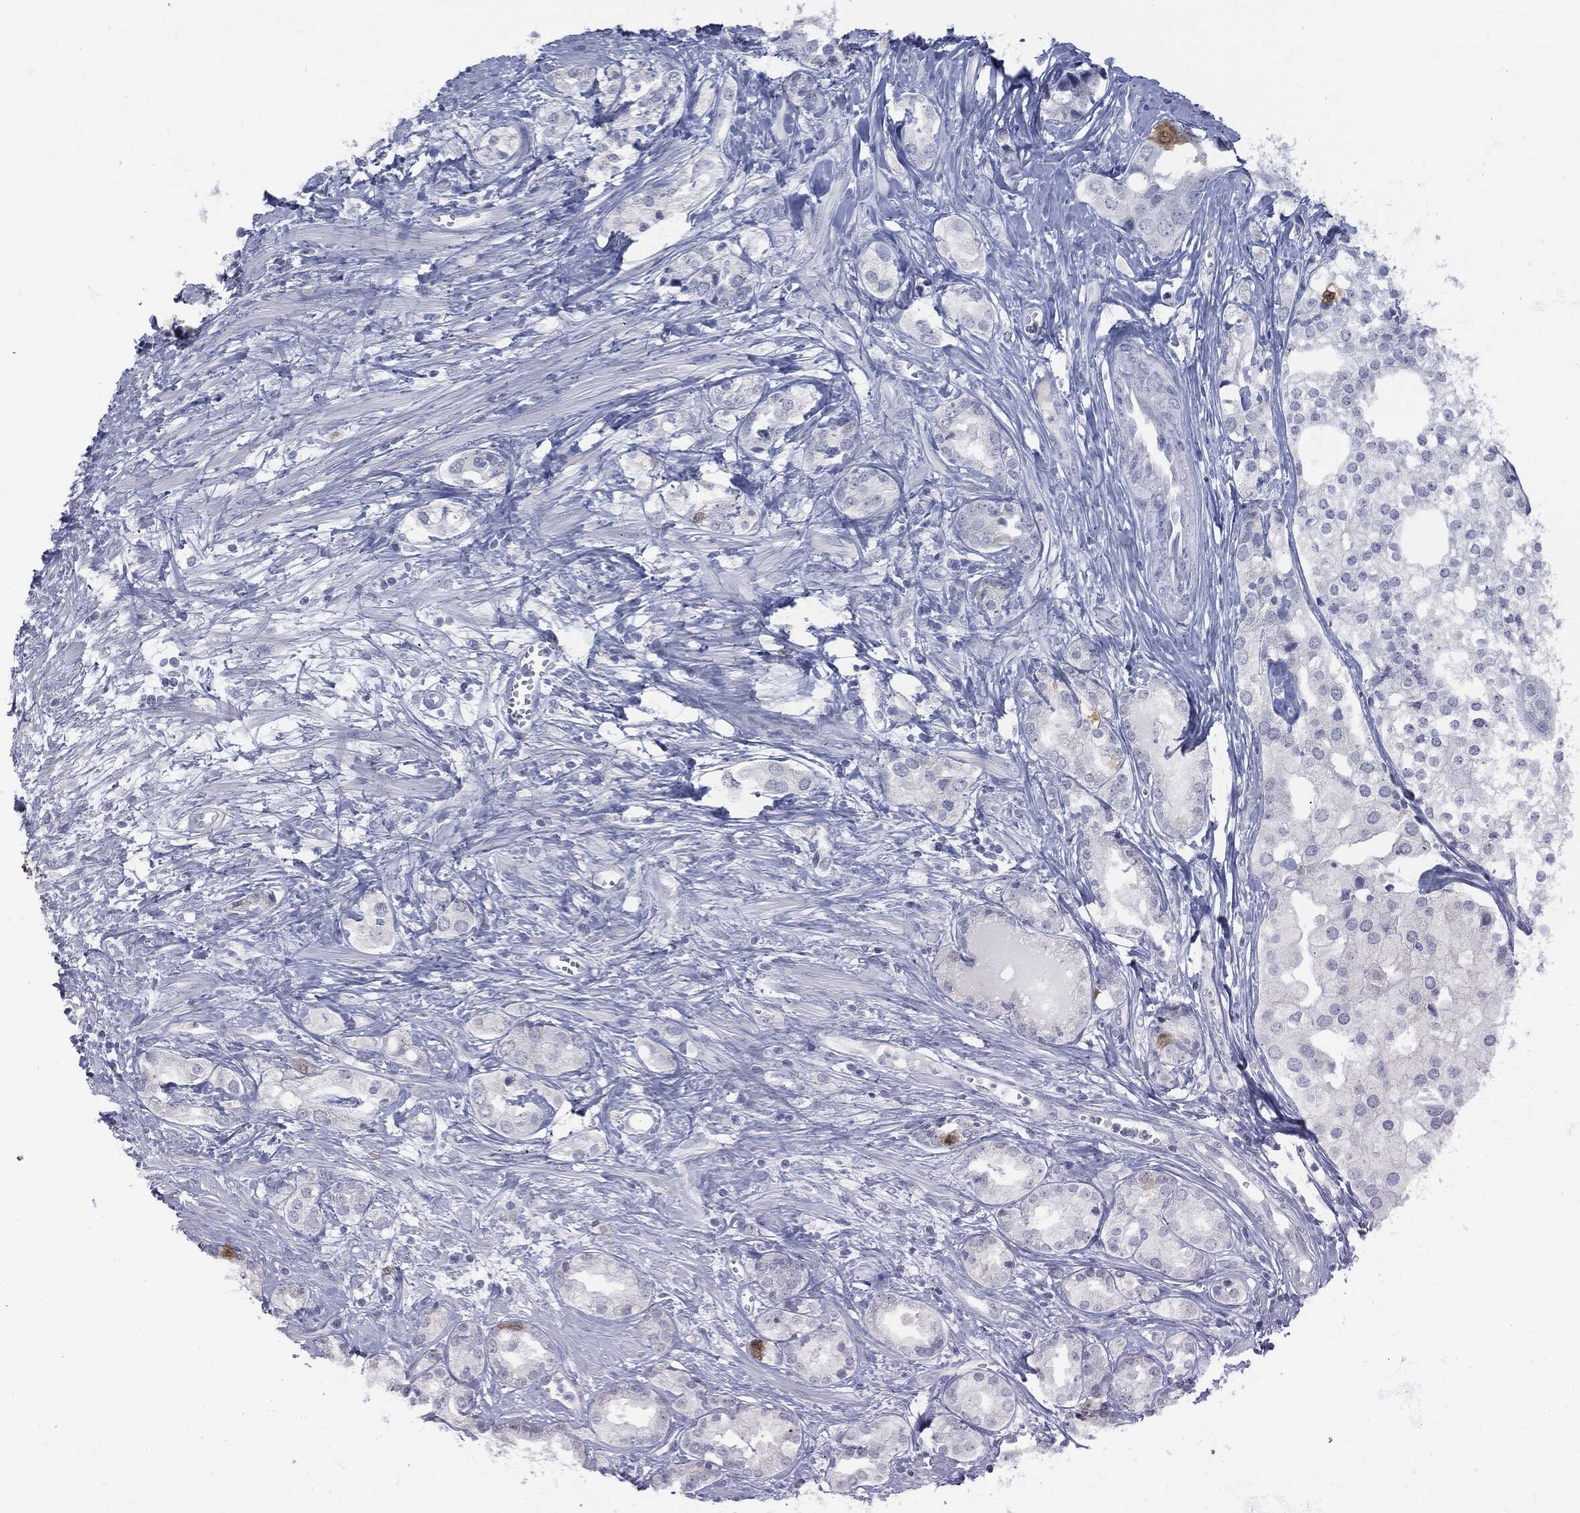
{"staining": {"intensity": "negative", "quantity": "none", "location": "none"}, "tissue": "prostate cancer", "cell_type": "Tumor cells", "image_type": "cancer", "snomed": [{"axis": "morphology", "description": "Adenocarcinoma, NOS"}, {"axis": "topography", "description": "Prostate and seminal vesicle, NOS"}, {"axis": "topography", "description": "Prostate"}], "caption": "High magnification brightfield microscopy of prostate cancer (adenocarcinoma) stained with DAB (brown) and counterstained with hematoxylin (blue): tumor cells show no significant expression.", "gene": "UBE2C", "patient": {"sex": "male", "age": 62}}